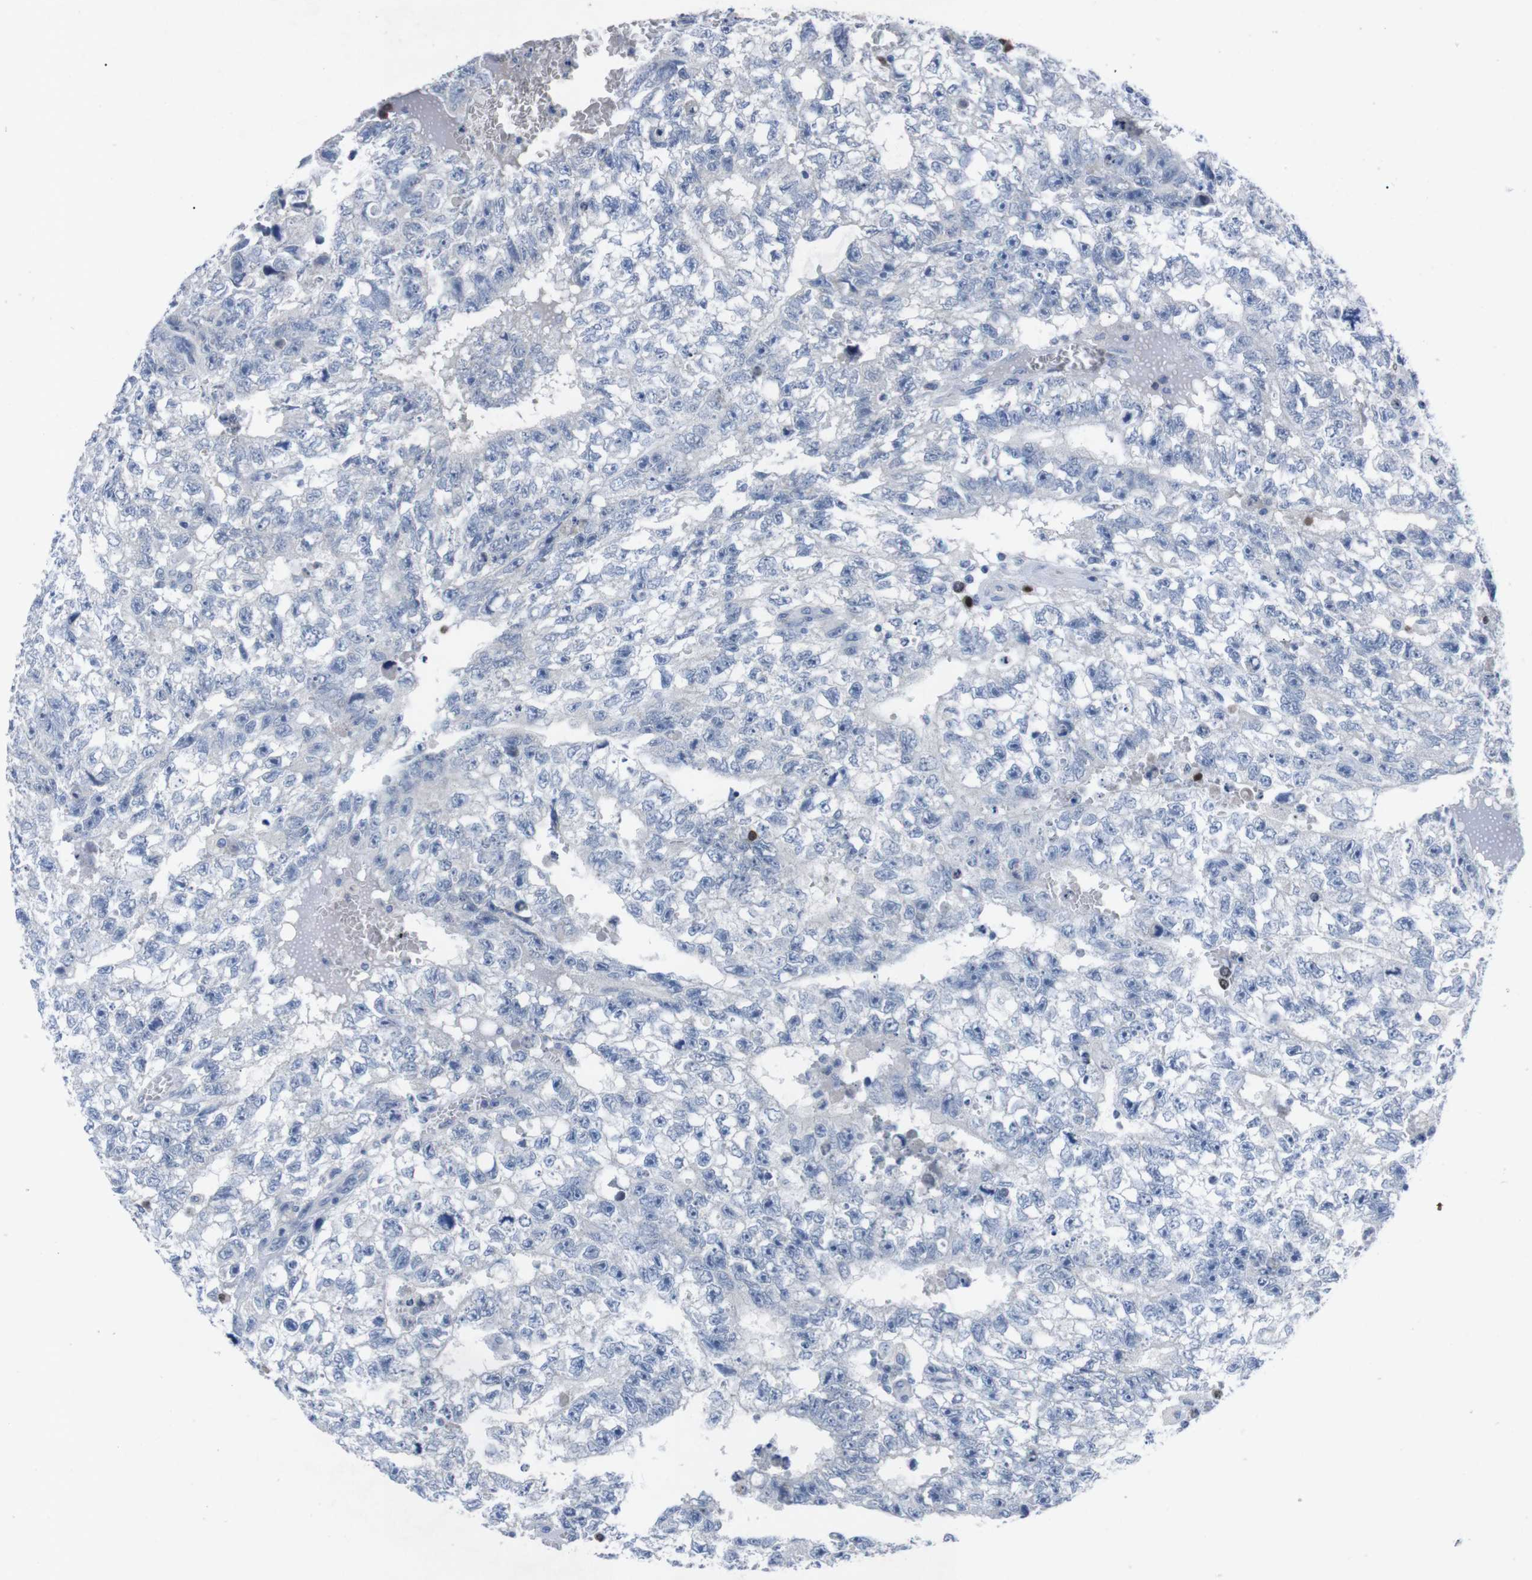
{"staining": {"intensity": "negative", "quantity": "none", "location": "none"}, "tissue": "testis cancer", "cell_type": "Tumor cells", "image_type": "cancer", "snomed": [{"axis": "morphology", "description": "Seminoma, NOS"}, {"axis": "morphology", "description": "Carcinoma, Embryonal, NOS"}, {"axis": "topography", "description": "Testis"}], "caption": "High power microscopy micrograph of an IHC micrograph of testis embryonal carcinoma, revealing no significant positivity in tumor cells.", "gene": "IRF4", "patient": {"sex": "male", "age": 38}}